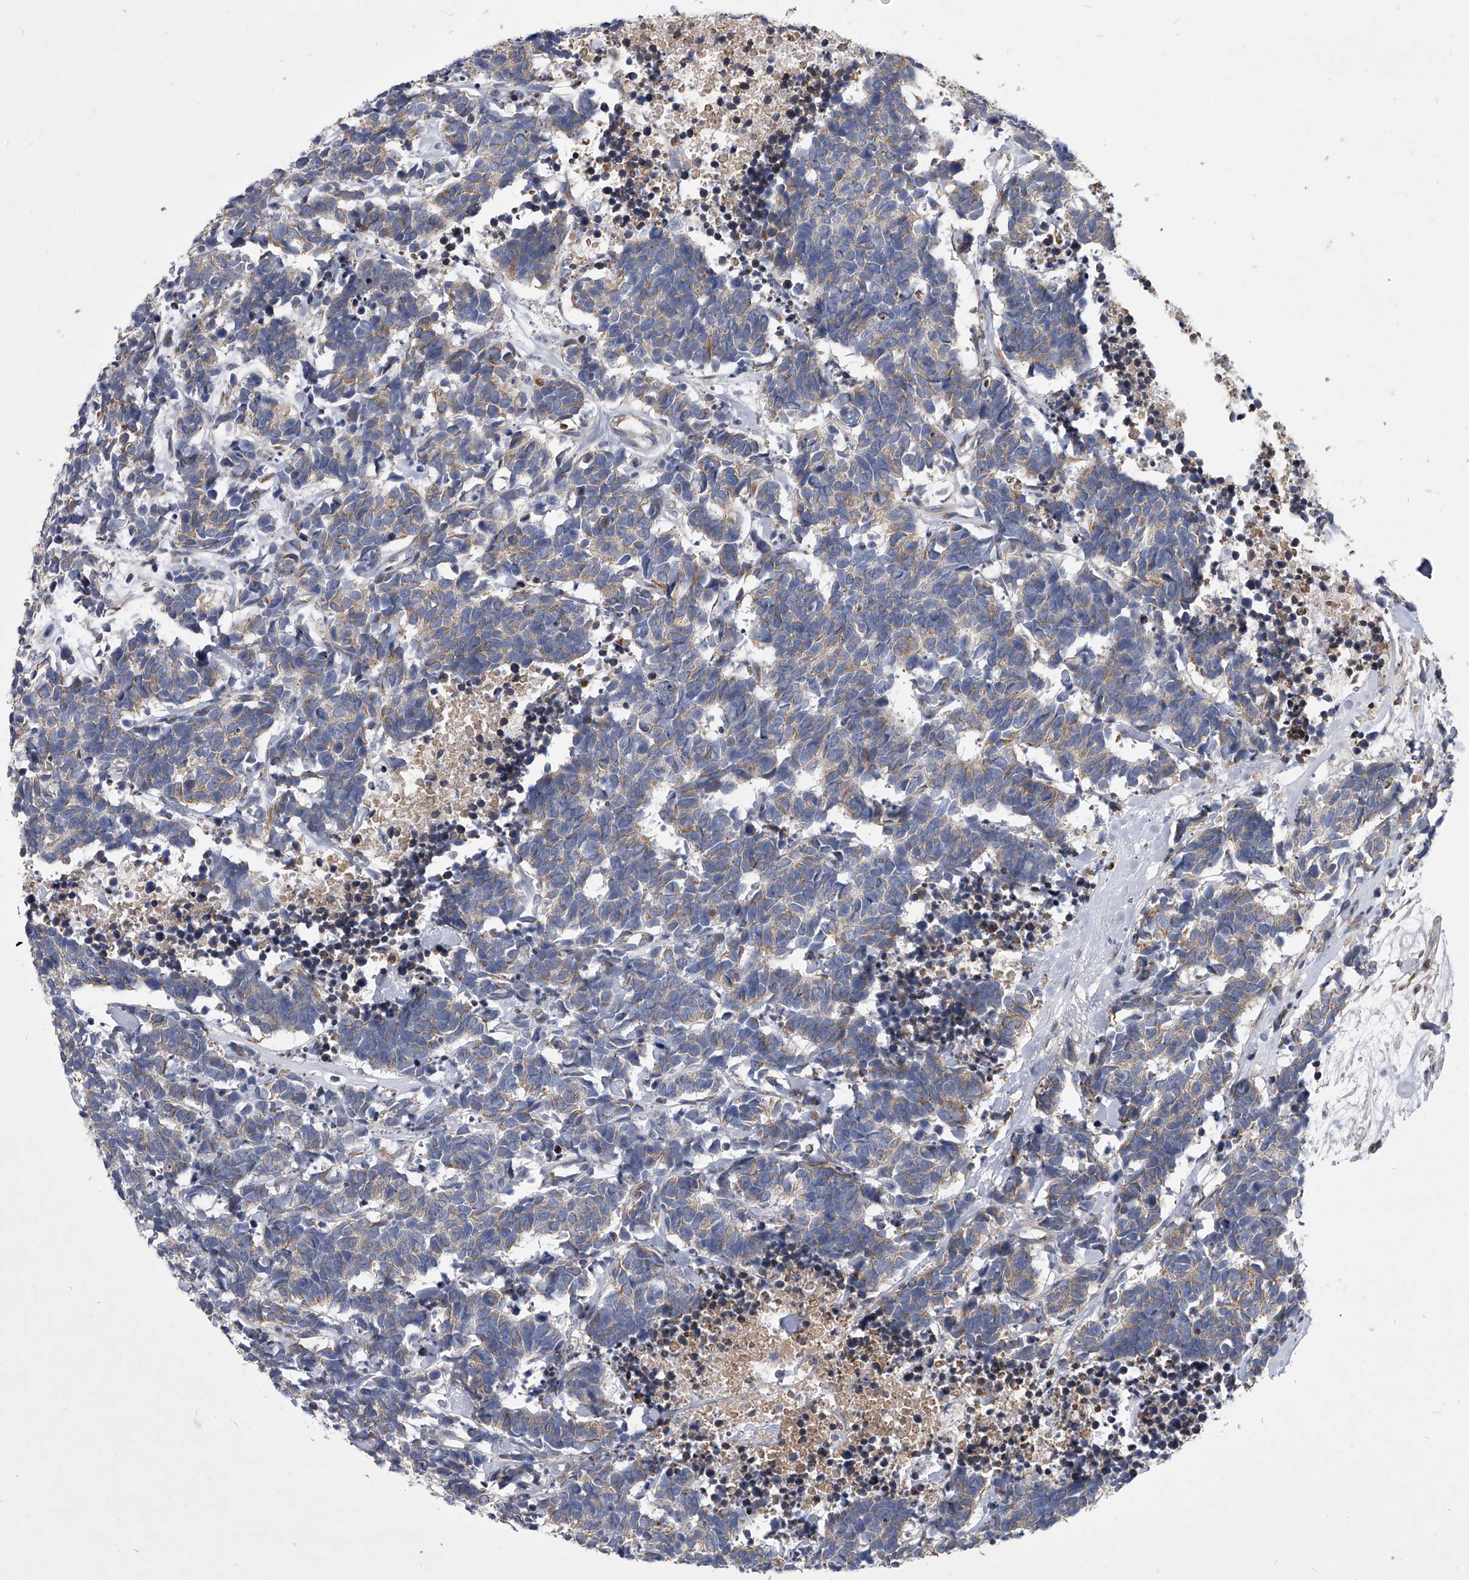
{"staining": {"intensity": "weak", "quantity": "<25%", "location": "cytoplasmic/membranous"}, "tissue": "carcinoid", "cell_type": "Tumor cells", "image_type": "cancer", "snomed": [{"axis": "morphology", "description": "Carcinoma, NOS"}, {"axis": "morphology", "description": "Carcinoid, malignant, NOS"}, {"axis": "topography", "description": "Urinary bladder"}], "caption": "This image is of carcinoma stained with immunohistochemistry to label a protein in brown with the nuclei are counter-stained blue. There is no expression in tumor cells. (Brightfield microscopy of DAB immunohistochemistry (IHC) at high magnification).", "gene": "CCR4", "patient": {"sex": "male", "age": 57}}